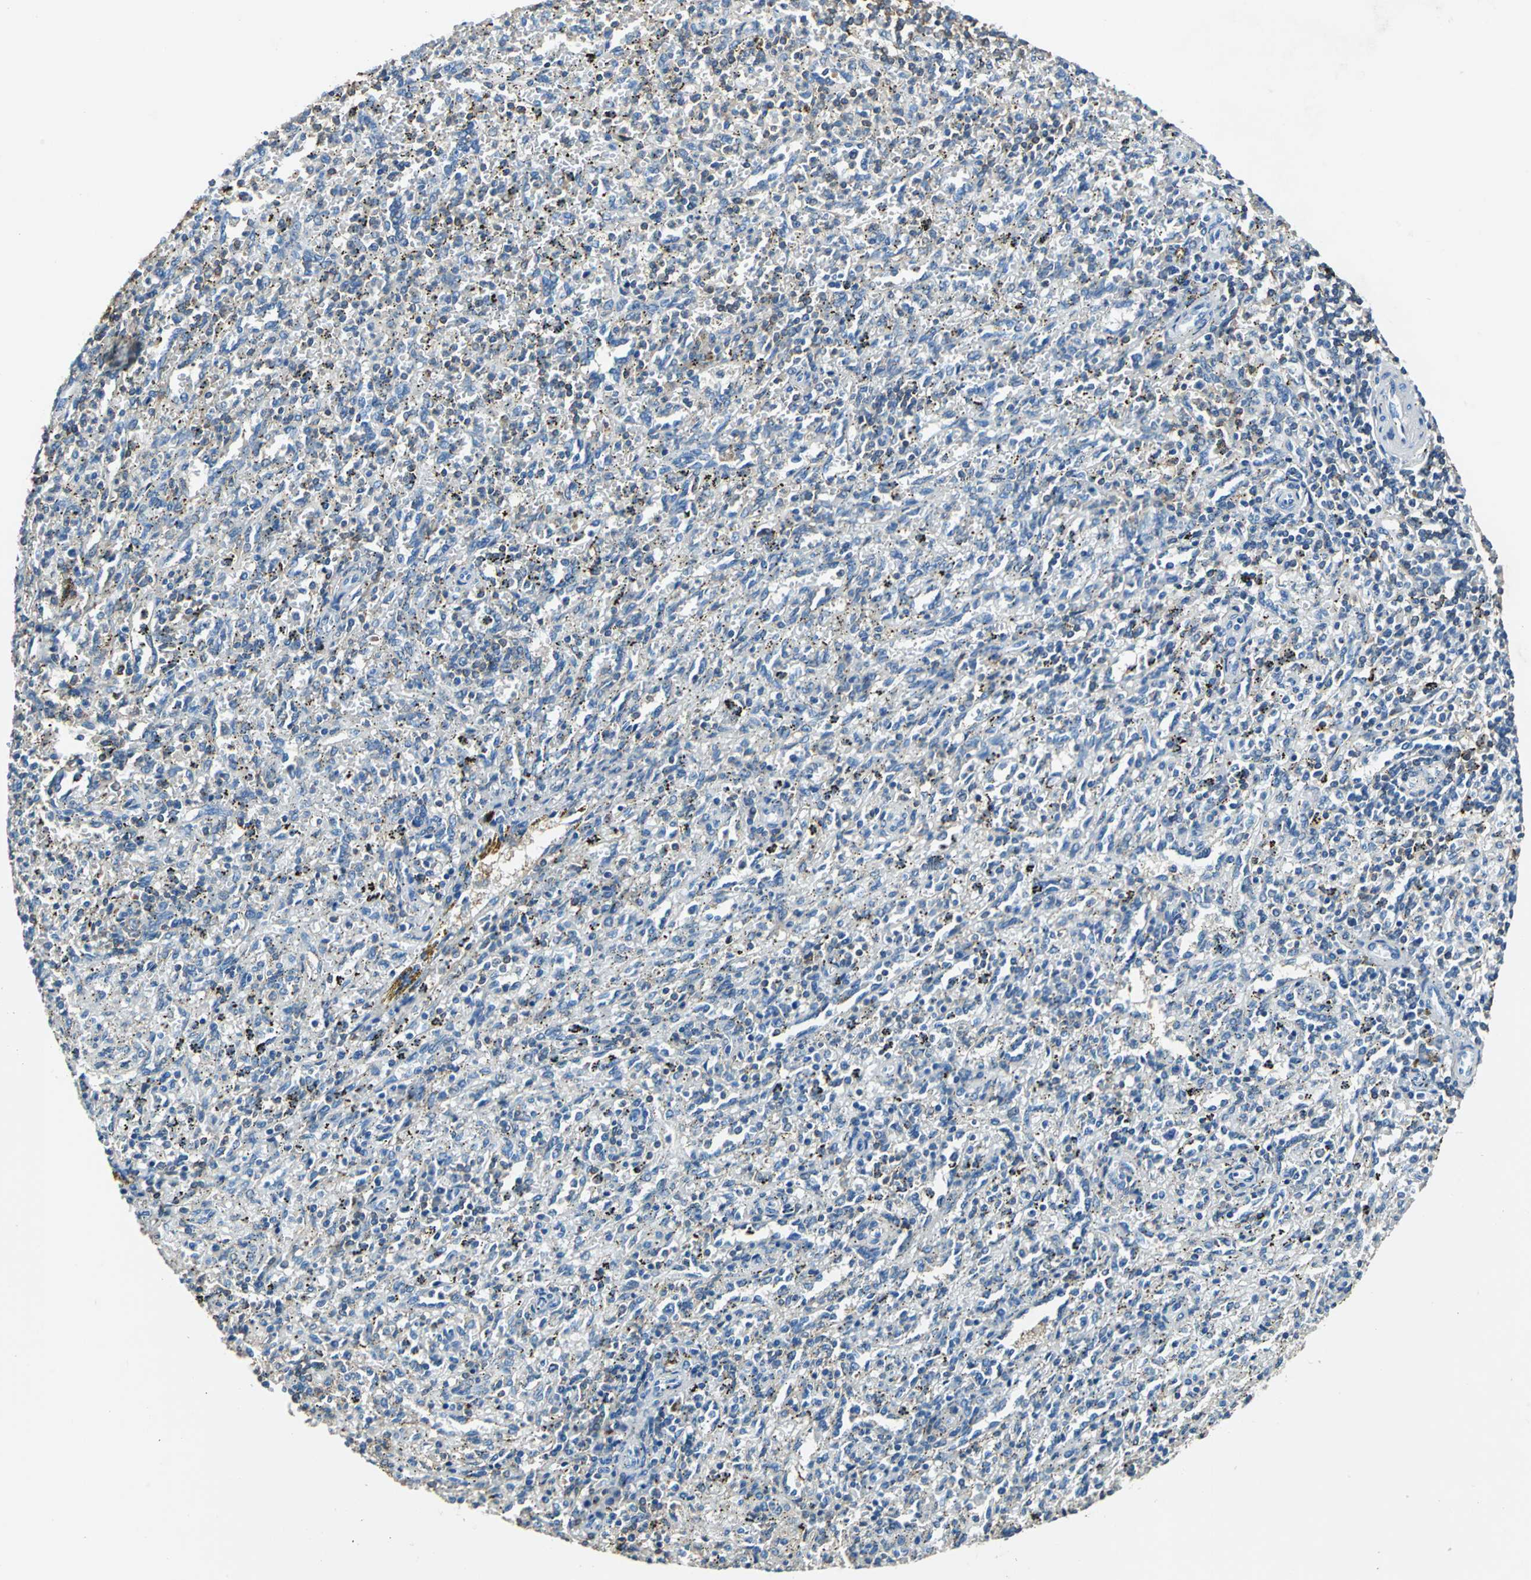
{"staining": {"intensity": "weak", "quantity": "<25%", "location": "cytoplasmic/membranous"}, "tissue": "spleen", "cell_type": "Cells in red pulp", "image_type": "normal", "snomed": [{"axis": "morphology", "description": "Normal tissue, NOS"}, {"axis": "topography", "description": "Spleen"}], "caption": "Spleen was stained to show a protein in brown. There is no significant positivity in cells in red pulp.", "gene": "PRKCA", "patient": {"sex": "female", "age": 10}}